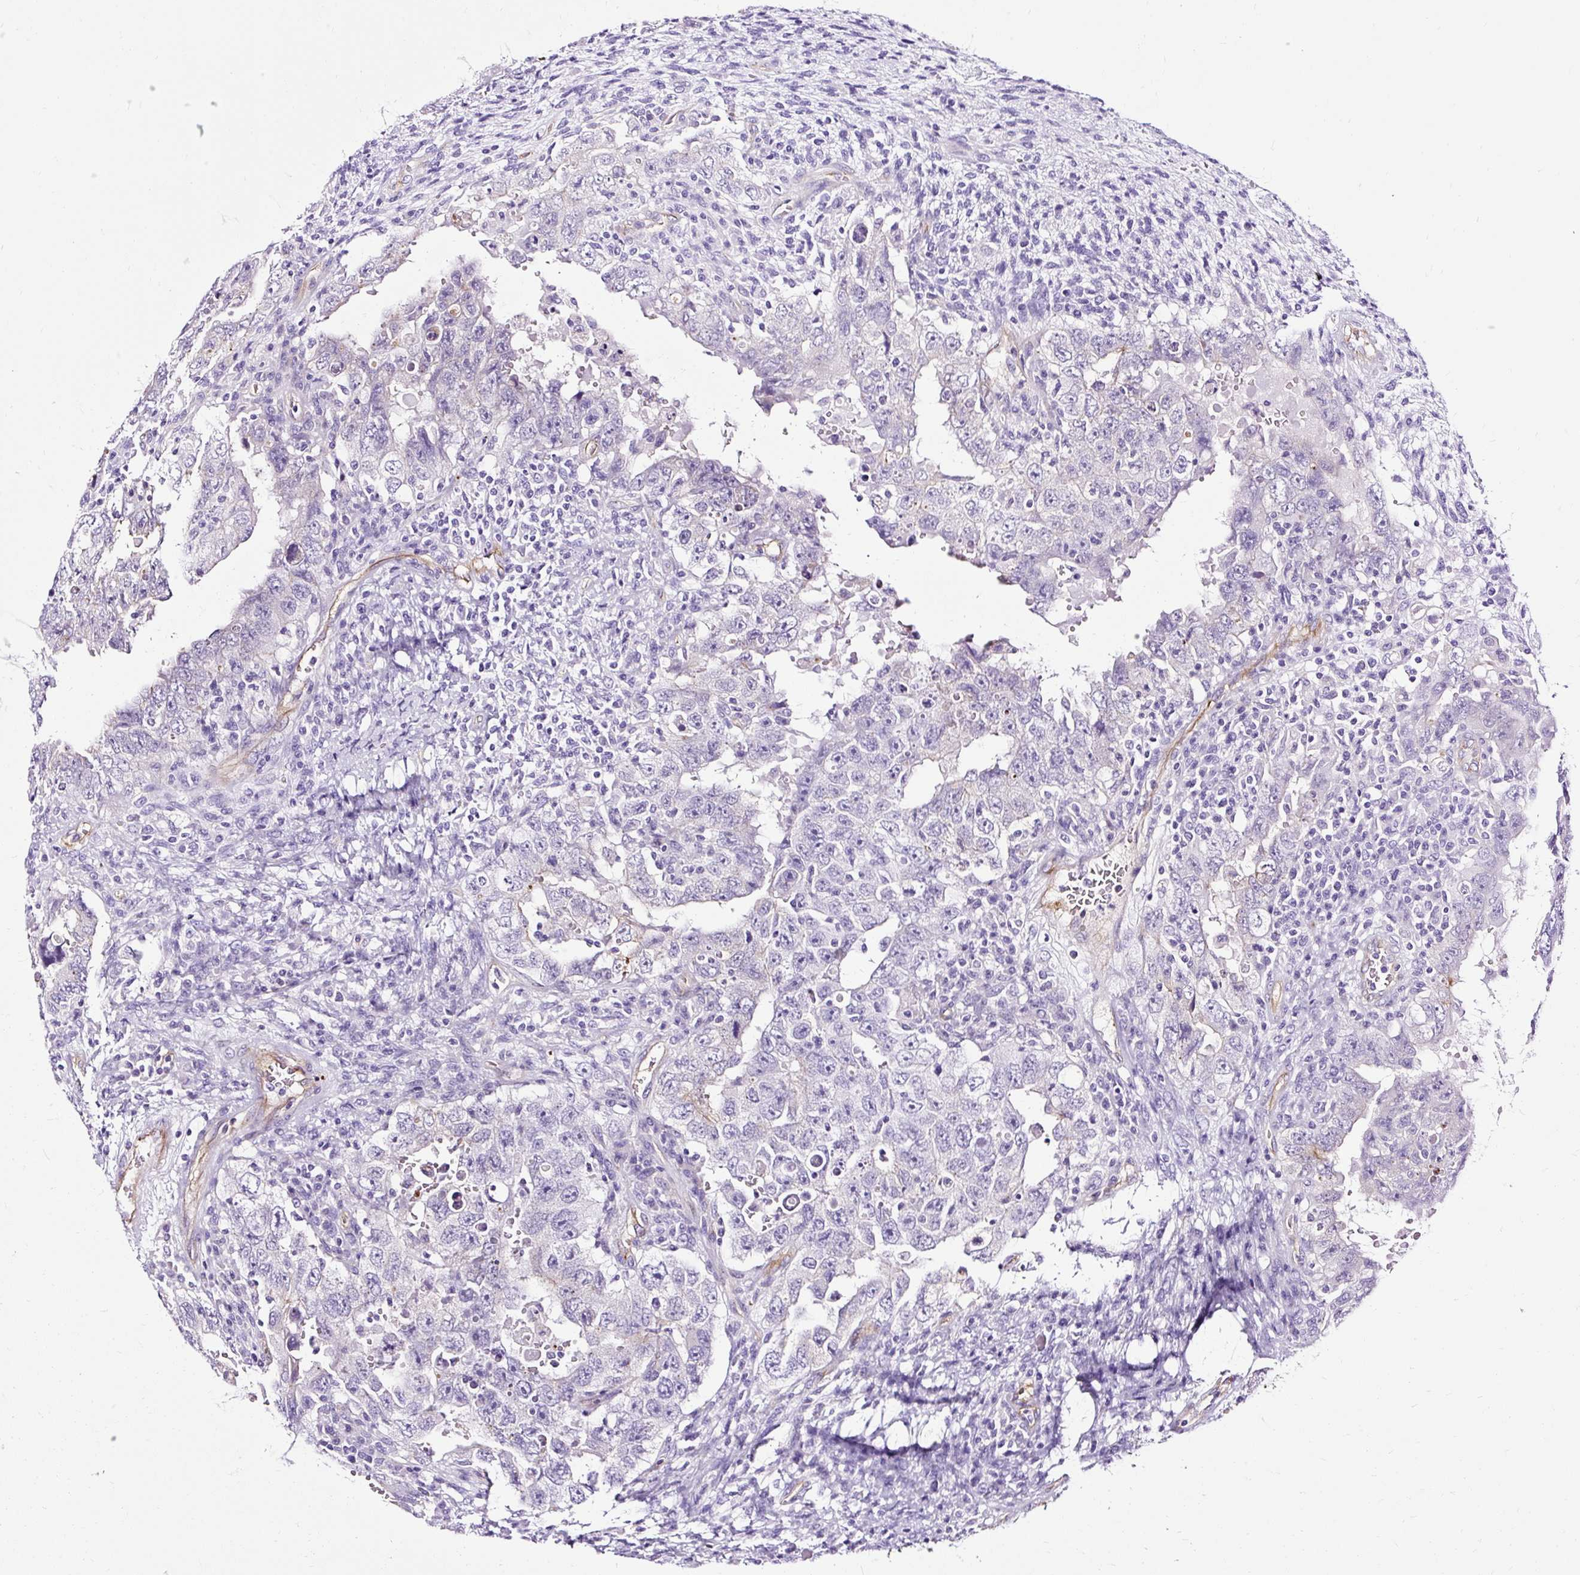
{"staining": {"intensity": "negative", "quantity": "none", "location": "none"}, "tissue": "testis cancer", "cell_type": "Tumor cells", "image_type": "cancer", "snomed": [{"axis": "morphology", "description": "Carcinoma, Embryonal, NOS"}, {"axis": "topography", "description": "Testis"}], "caption": "DAB (3,3'-diaminobenzidine) immunohistochemical staining of human testis embryonal carcinoma displays no significant staining in tumor cells.", "gene": "SLC7A8", "patient": {"sex": "male", "age": 26}}